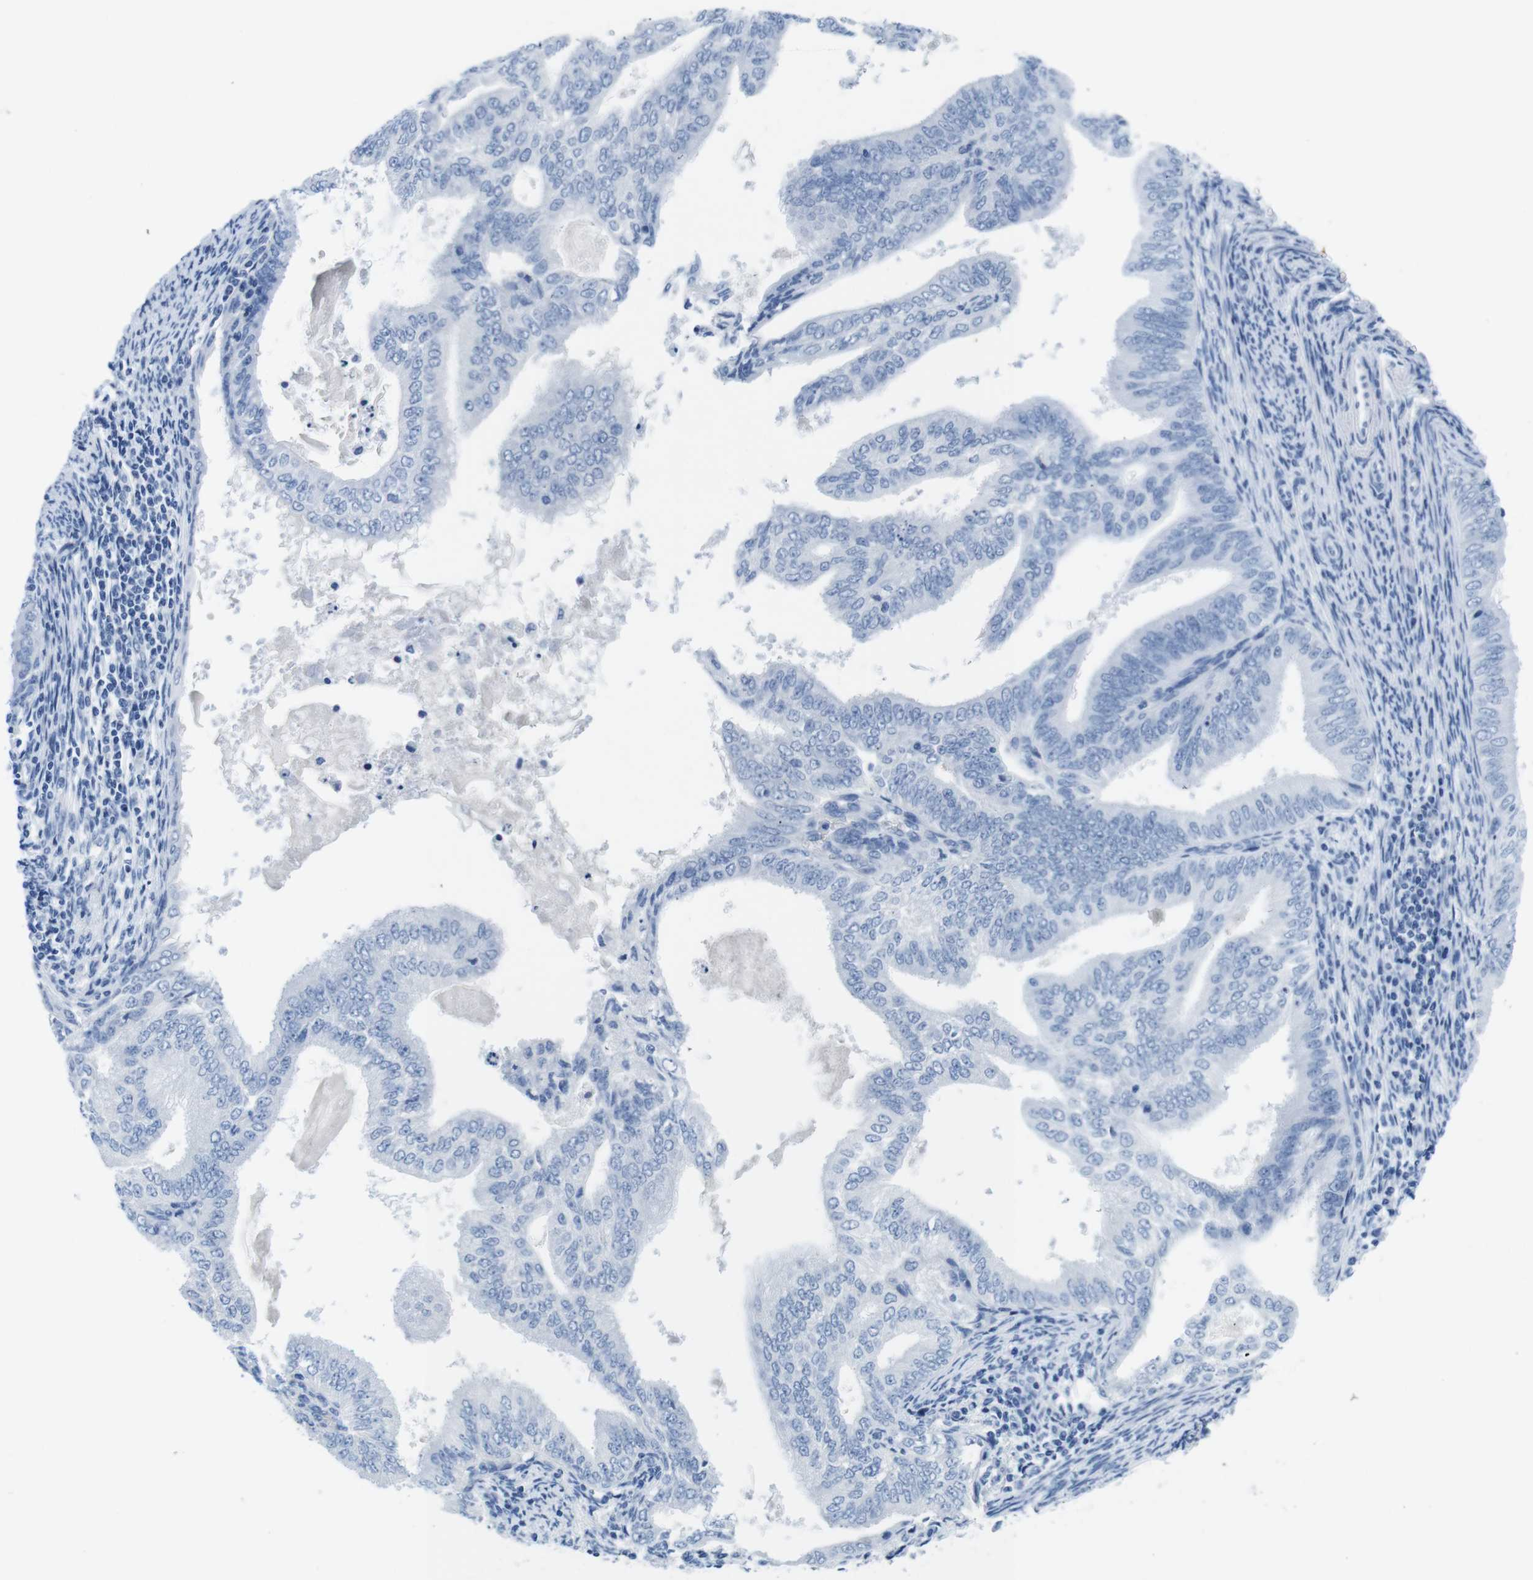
{"staining": {"intensity": "negative", "quantity": "none", "location": "none"}, "tissue": "endometrial cancer", "cell_type": "Tumor cells", "image_type": "cancer", "snomed": [{"axis": "morphology", "description": "Adenocarcinoma, NOS"}, {"axis": "topography", "description": "Endometrium"}], "caption": "A histopathology image of adenocarcinoma (endometrial) stained for a protein demonstrates no brown staining in tumor cells. (Immunohistochemistry, brightfield microscopy, high magnification).", "gene": "MAP6", "patient": {"sex": "female", "age": 58}}